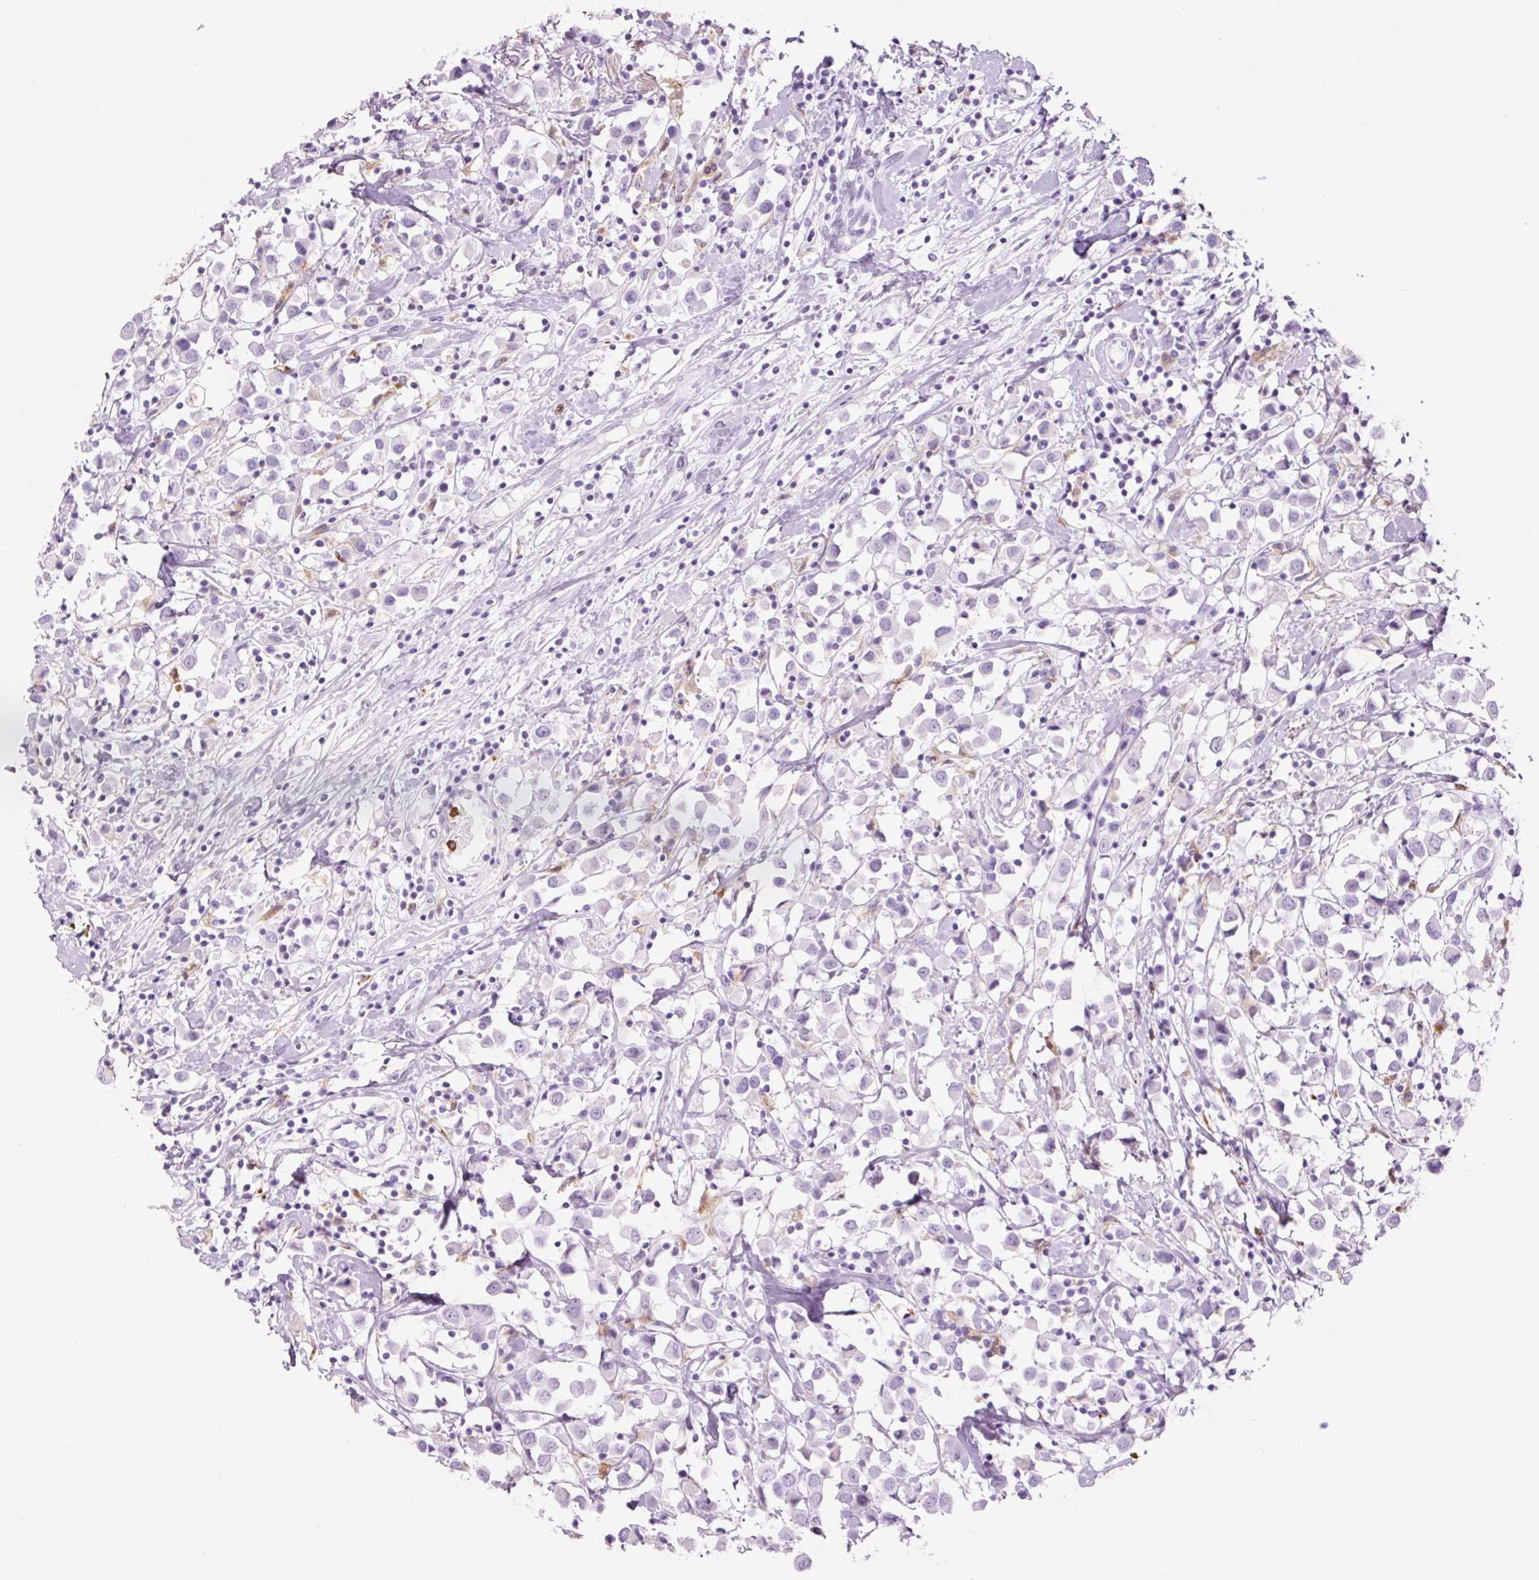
{"staining": {"intensity": "negative", "quantity": "none", "location": "none"}, "tissue": "breast cancer", "cell_type": "Tumor cells", "image_type": "cancer", "snomed": [{"axis": "morphology", "description": "Duct carcinoma"}, {"axis": "topography", "description": "Breast"}], "caption": "DAB immunohistochemical staining of breast cancer displays no significant staining in tumor cells. (DAB immunohistochemistry with hematoxylin counter stain).", "gene": "LYZ", "patient": {"sex": "female", "age": 61}}